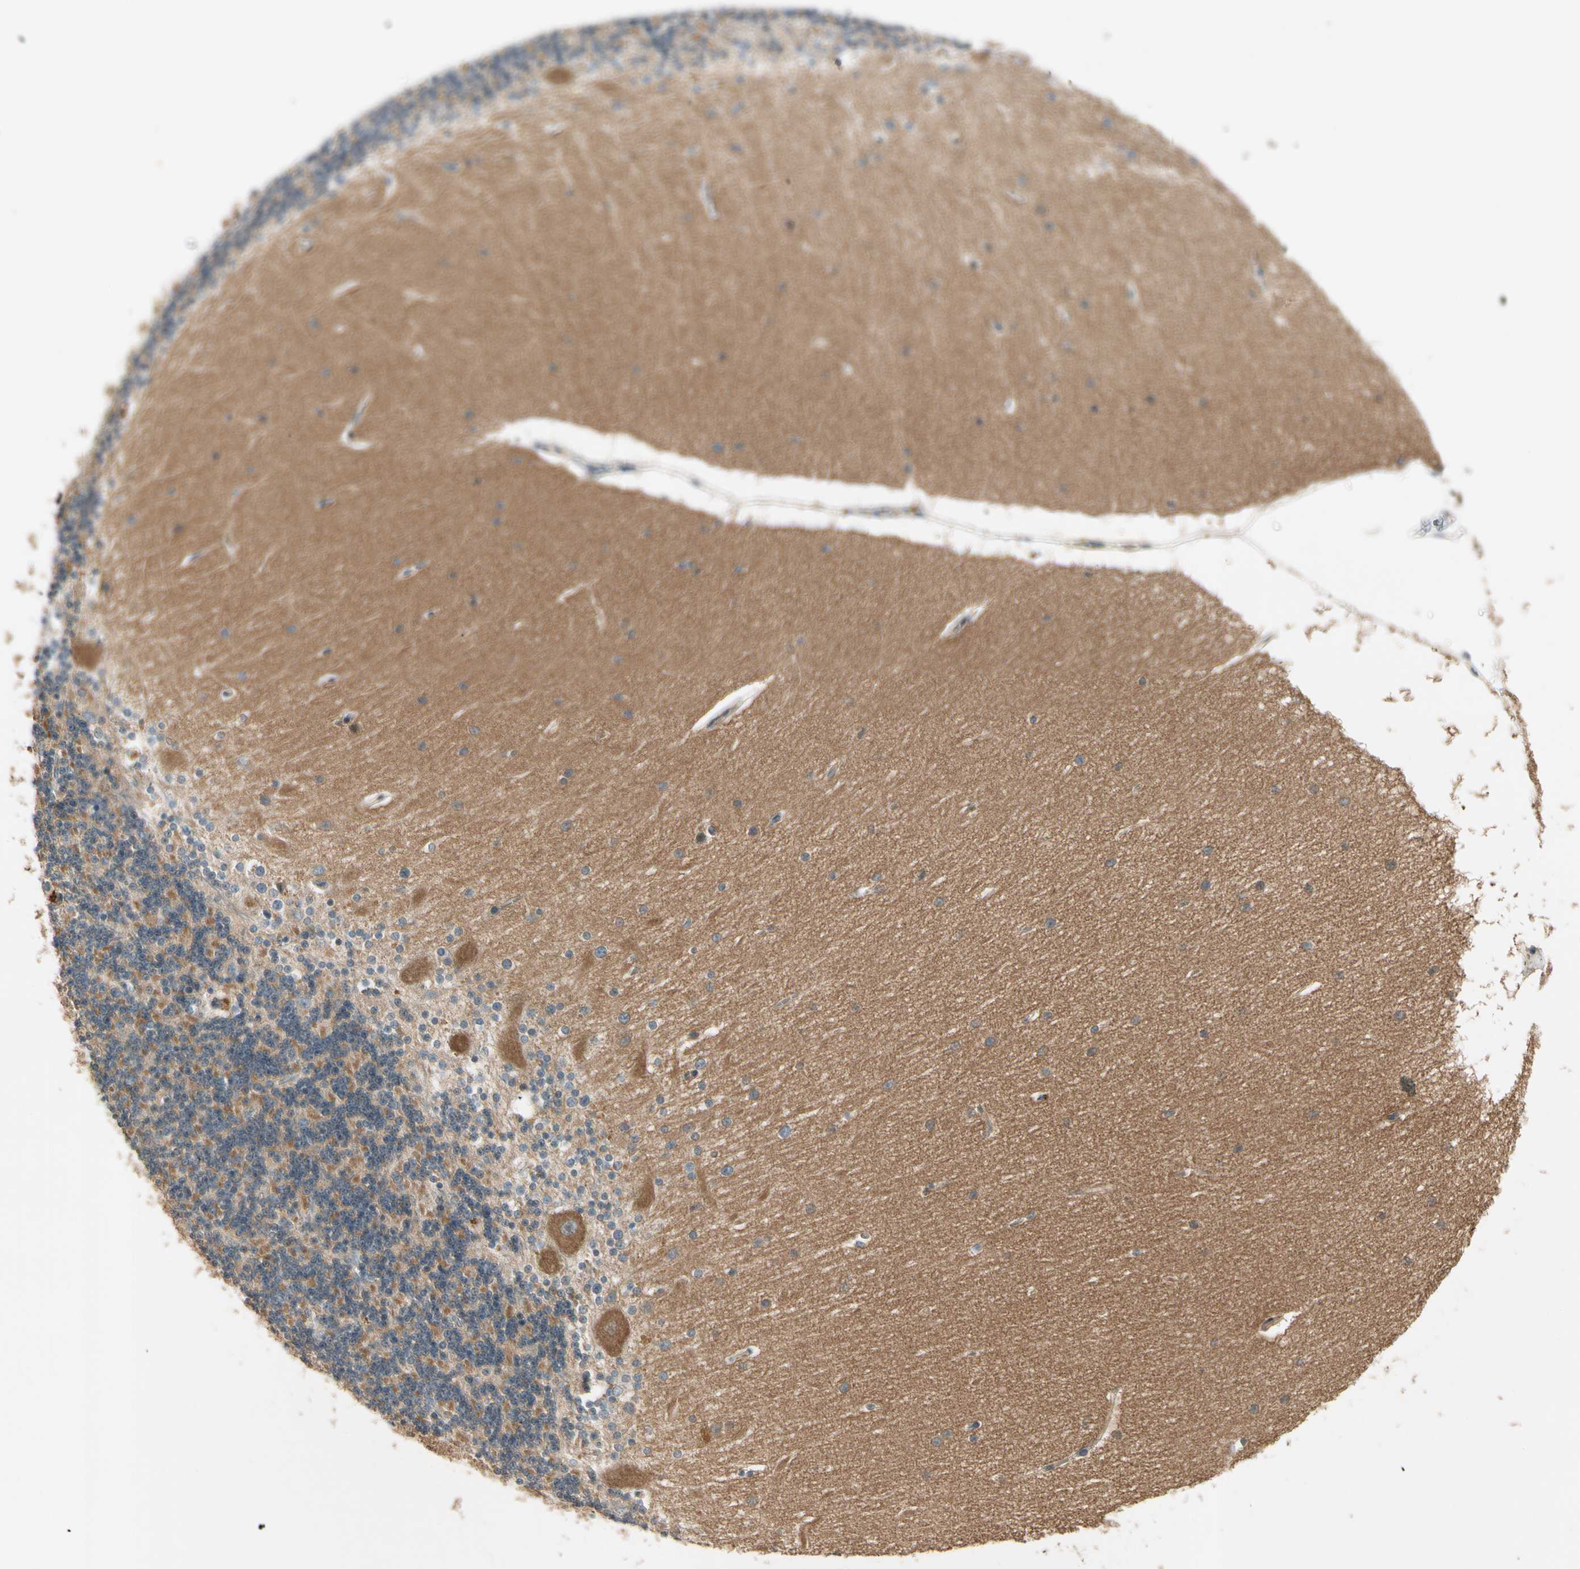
{"staining": {"intensity": "moderate", "quantity": "<25%", "location": "cytoplasmic/membranous"}, "tissue": "cerebellum", "cell_type": "Cells in granular layer", "image_type": "normal", "snomed": [{"axis": "morphology", "description": "Normal tissue, NOS"}, {"axis": "topography", "description": "Cerebellum"}], "caption": "Protein staining of unremarkable cerebellum demonstrates moderate cytoplasmic/membranous expression in about <25% of cells in granular layer.", "gene": "PPP3CB", "patient": {"sex": "female", "age": 54}}